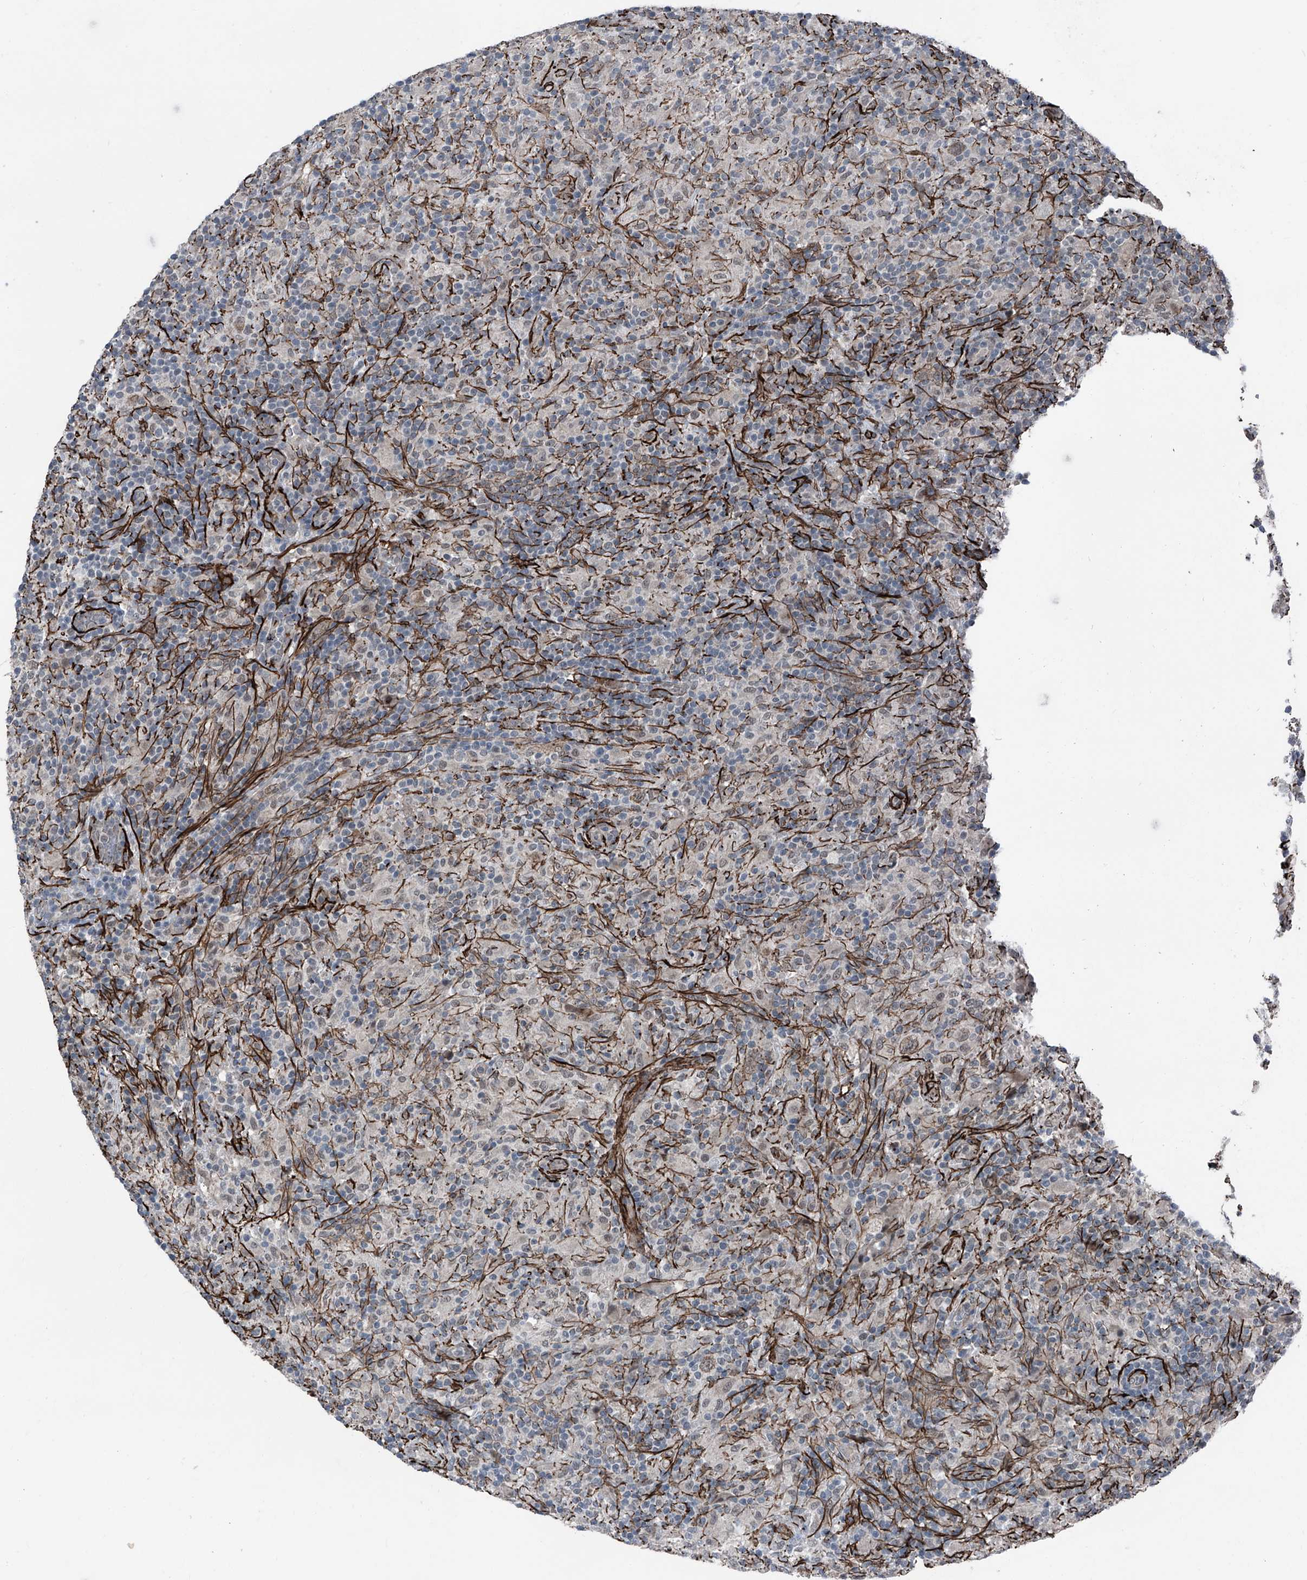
{"staining": {"intensity": "weak", "quantity": "25%-75%", "location": "cytoplasmic/membranous"}, "tissue": "lymphoma", "cell_type": "Tumor cells", "image_type": "cancer", "snomed": [{"axis": "morphology", "description": "Hodgkin's disease, NOS"}, {"axis": "topography", "description": "Lymph node"}], "caption": "Tumor cells show low levels of weak cytoplasmic/membranous expression in about 25%-75% of cells in human Hodgkin's disease. (brown staining indicates protein expression, while blue staining denotes nuclei).", "gene": "COA7", "patient": {"sex": "male", "age": 70}}